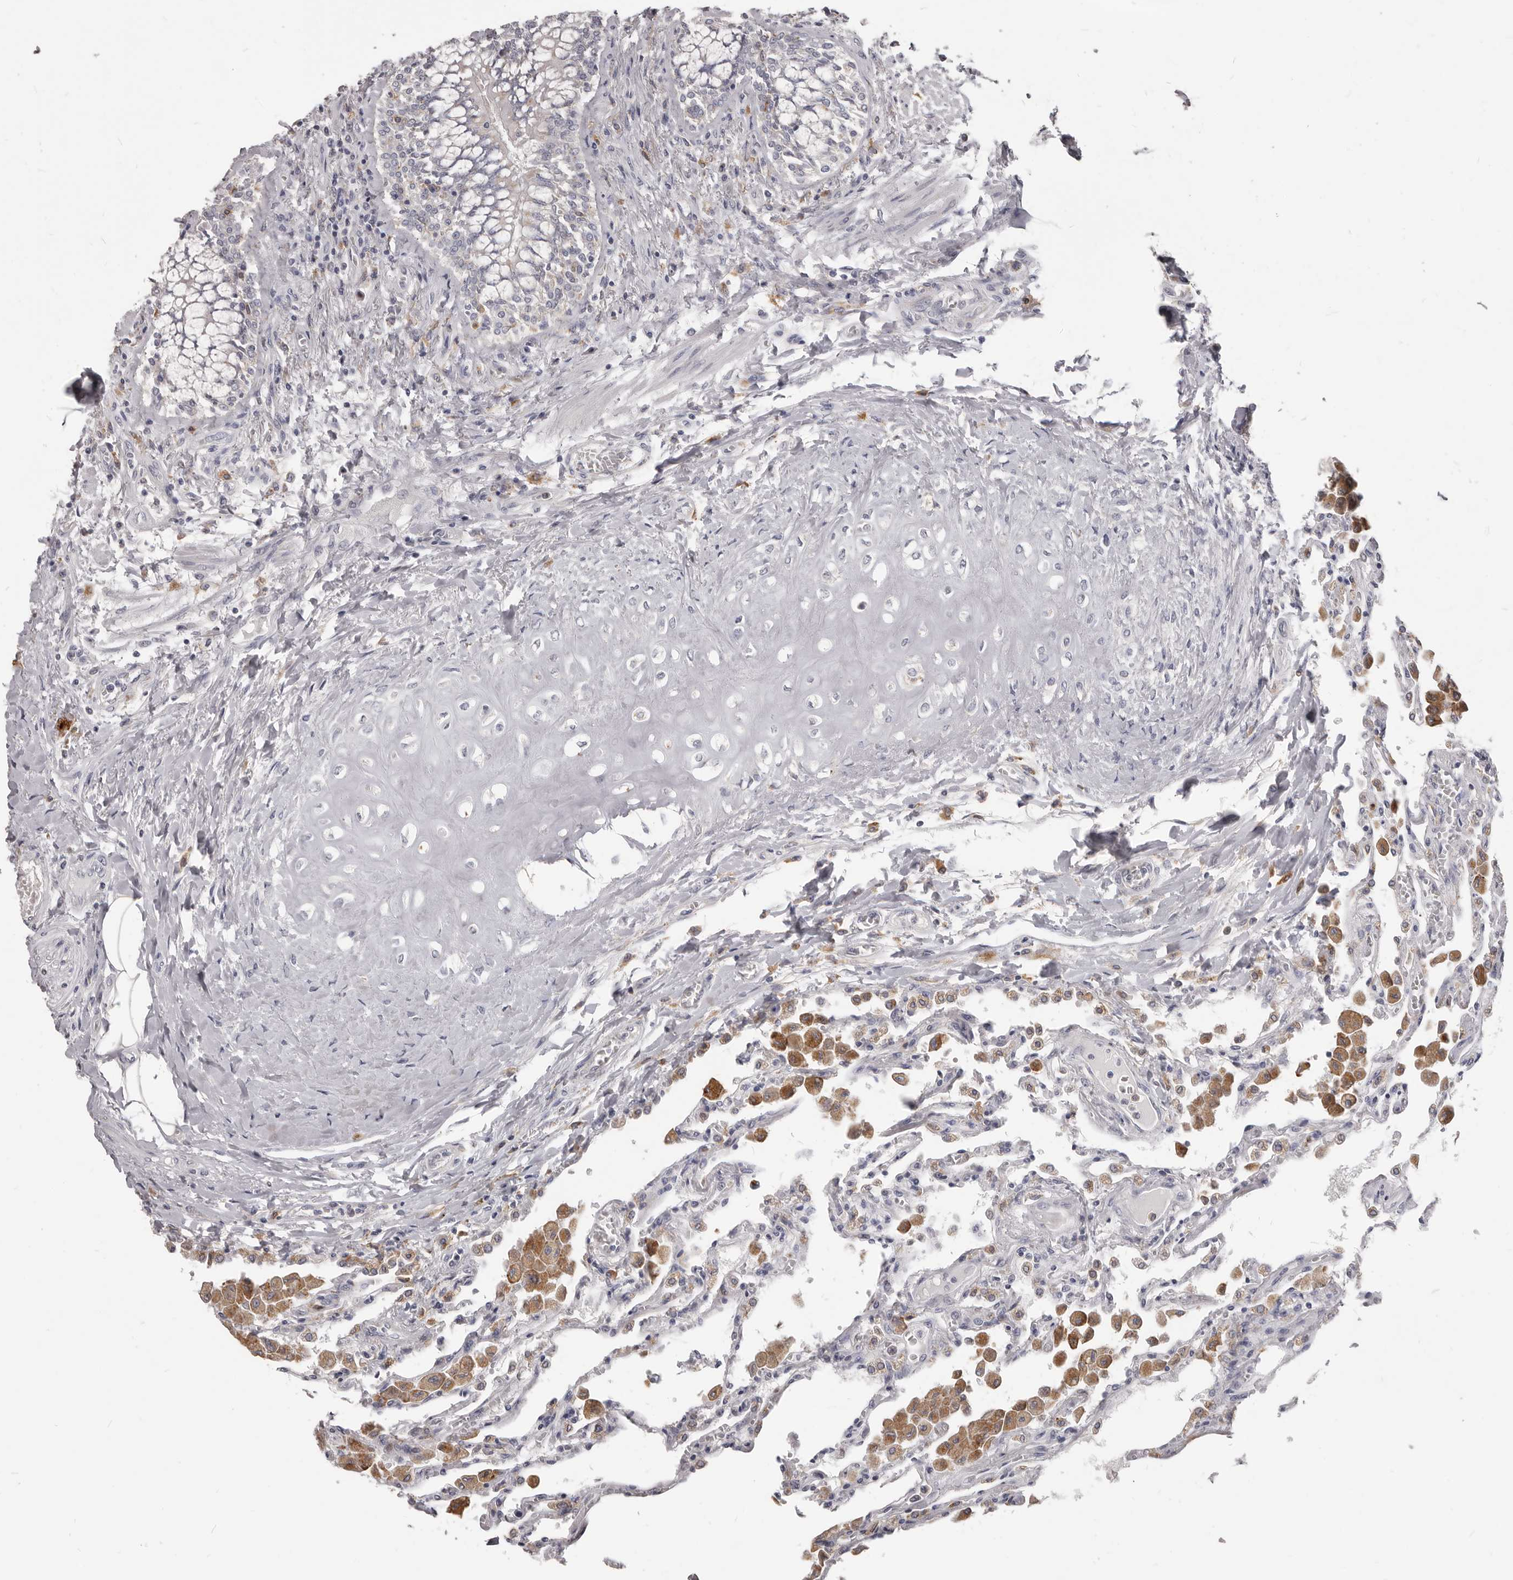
{"staining": {"intensity": "moderate", "quantity": "<25%", "location": "cytoplasmic/membranous"}, "tissue": "lung", "cell_type": "Alveolar cells", "image_type": "normal", "snomed": [{"axis": "morphology", "description": "Normal tissue, NOS"}, {"axis": "topography", "description": "Bronchus"}, {"axis": "topography", "description": "Lung"}], "caption": "A high-resolution micrograph shows IHC staining of unremarkable lung, which exhibits moderate cytoplasmic/membranous positivity in about <25% of alveolar cells. (DAB IHC, brown staining for protein, blue staining for nuclei).", "gene": "PI4K2A", "patient": {"sex": "female", "age": 49}}